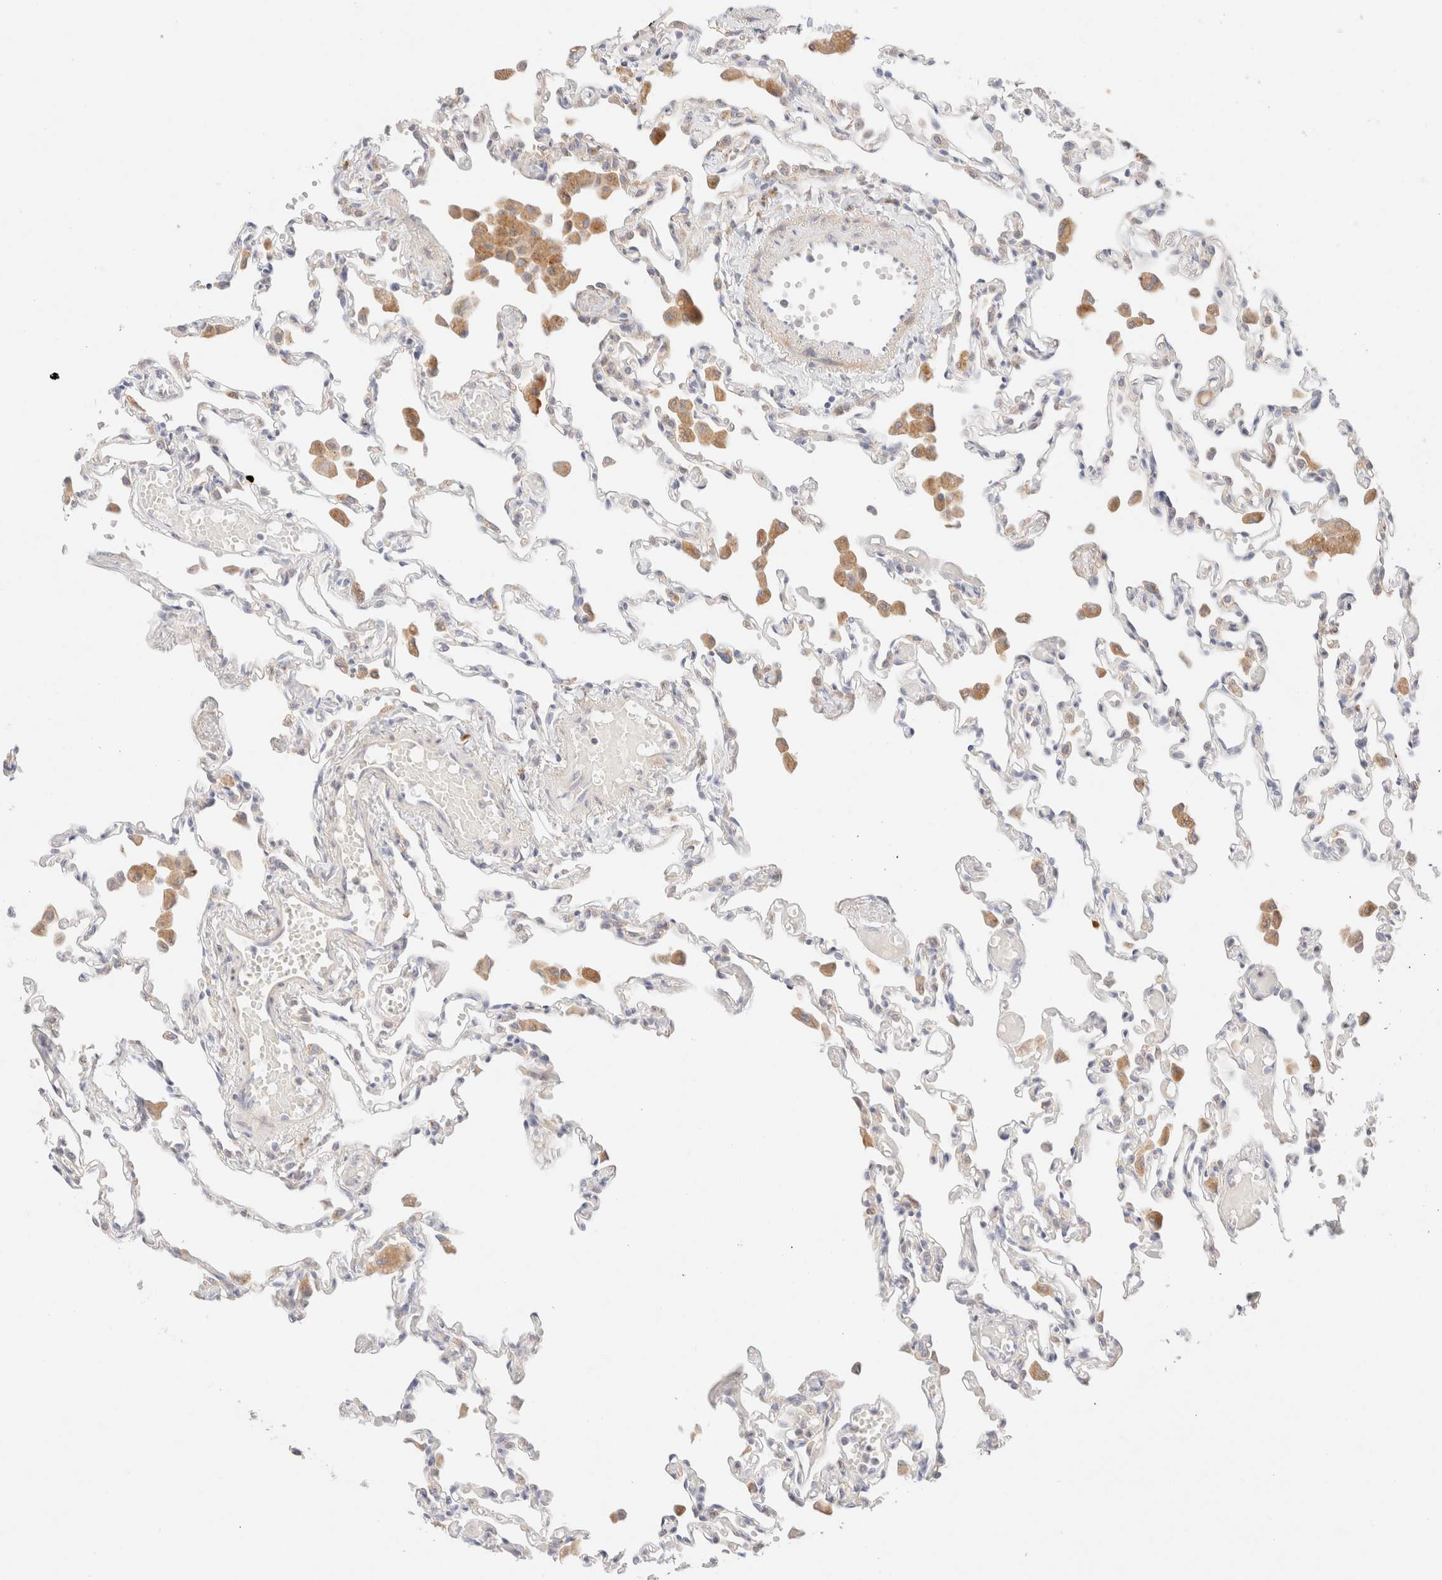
{"staining": {"intensity": "negative", "quantity": "none", "location": "none"}, "tissue": "lung", "cell_type": "Alveolar cells", "image_type": "normal", "snomed": [{"axis": "morphology", "description": "Normal tissue, NOS"}, {"axis": "topography", "description": "Bronchus"}, {"axis": "topography", "description": "Lung"}], "caption": "Alveolar cells show no significant protein positivity in benign lung.", "gene": "SNTB1", "patient": {"sex": "female", "age": 49}}